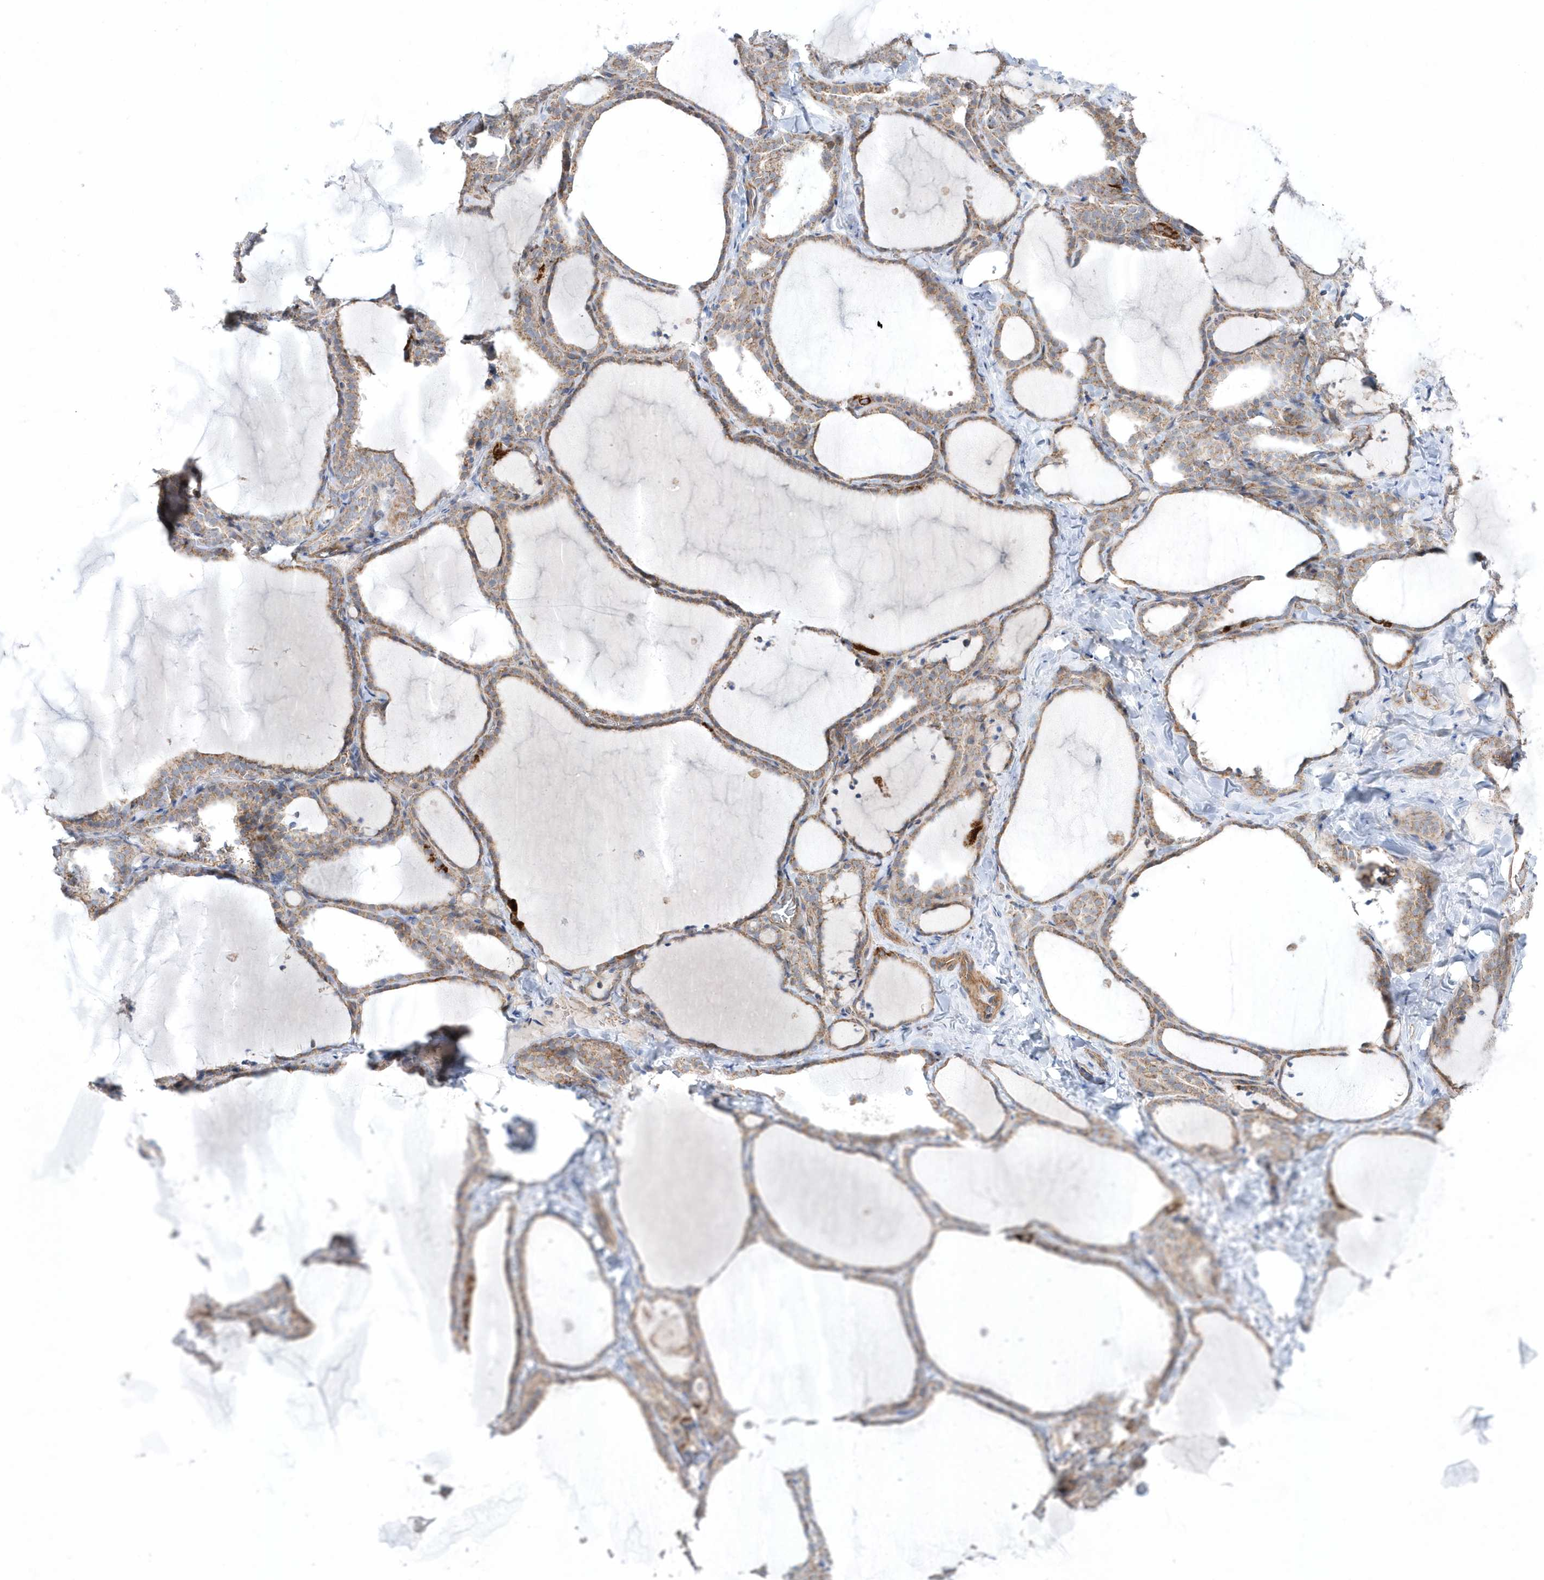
{"staining": {"intensity": "moderate", "quantity": ">75%", "location": "cytoplasmic/membranous"}, "tissue": "thyroid gland", "cell_type": "Glandular cells", "image_type": "normal", "snomed": [{"axis": "morphology", "description": "Normal tissue, NOS"}, {"axis": "topography", "description": "Thyroid gland"}], "caption": "Immunohistochemistry (IHC) (DAB) staining of unremarkable thyroid gland reveals moderate cytoplasmic/membranous protein expression in about >75% of glandular cells. (DAB (3,3'-diaminobenzidine) IHC with brightfield microscopy, high magnification).", "gene": "OPA1", "patient": {"sex": "female", "age": 22}}